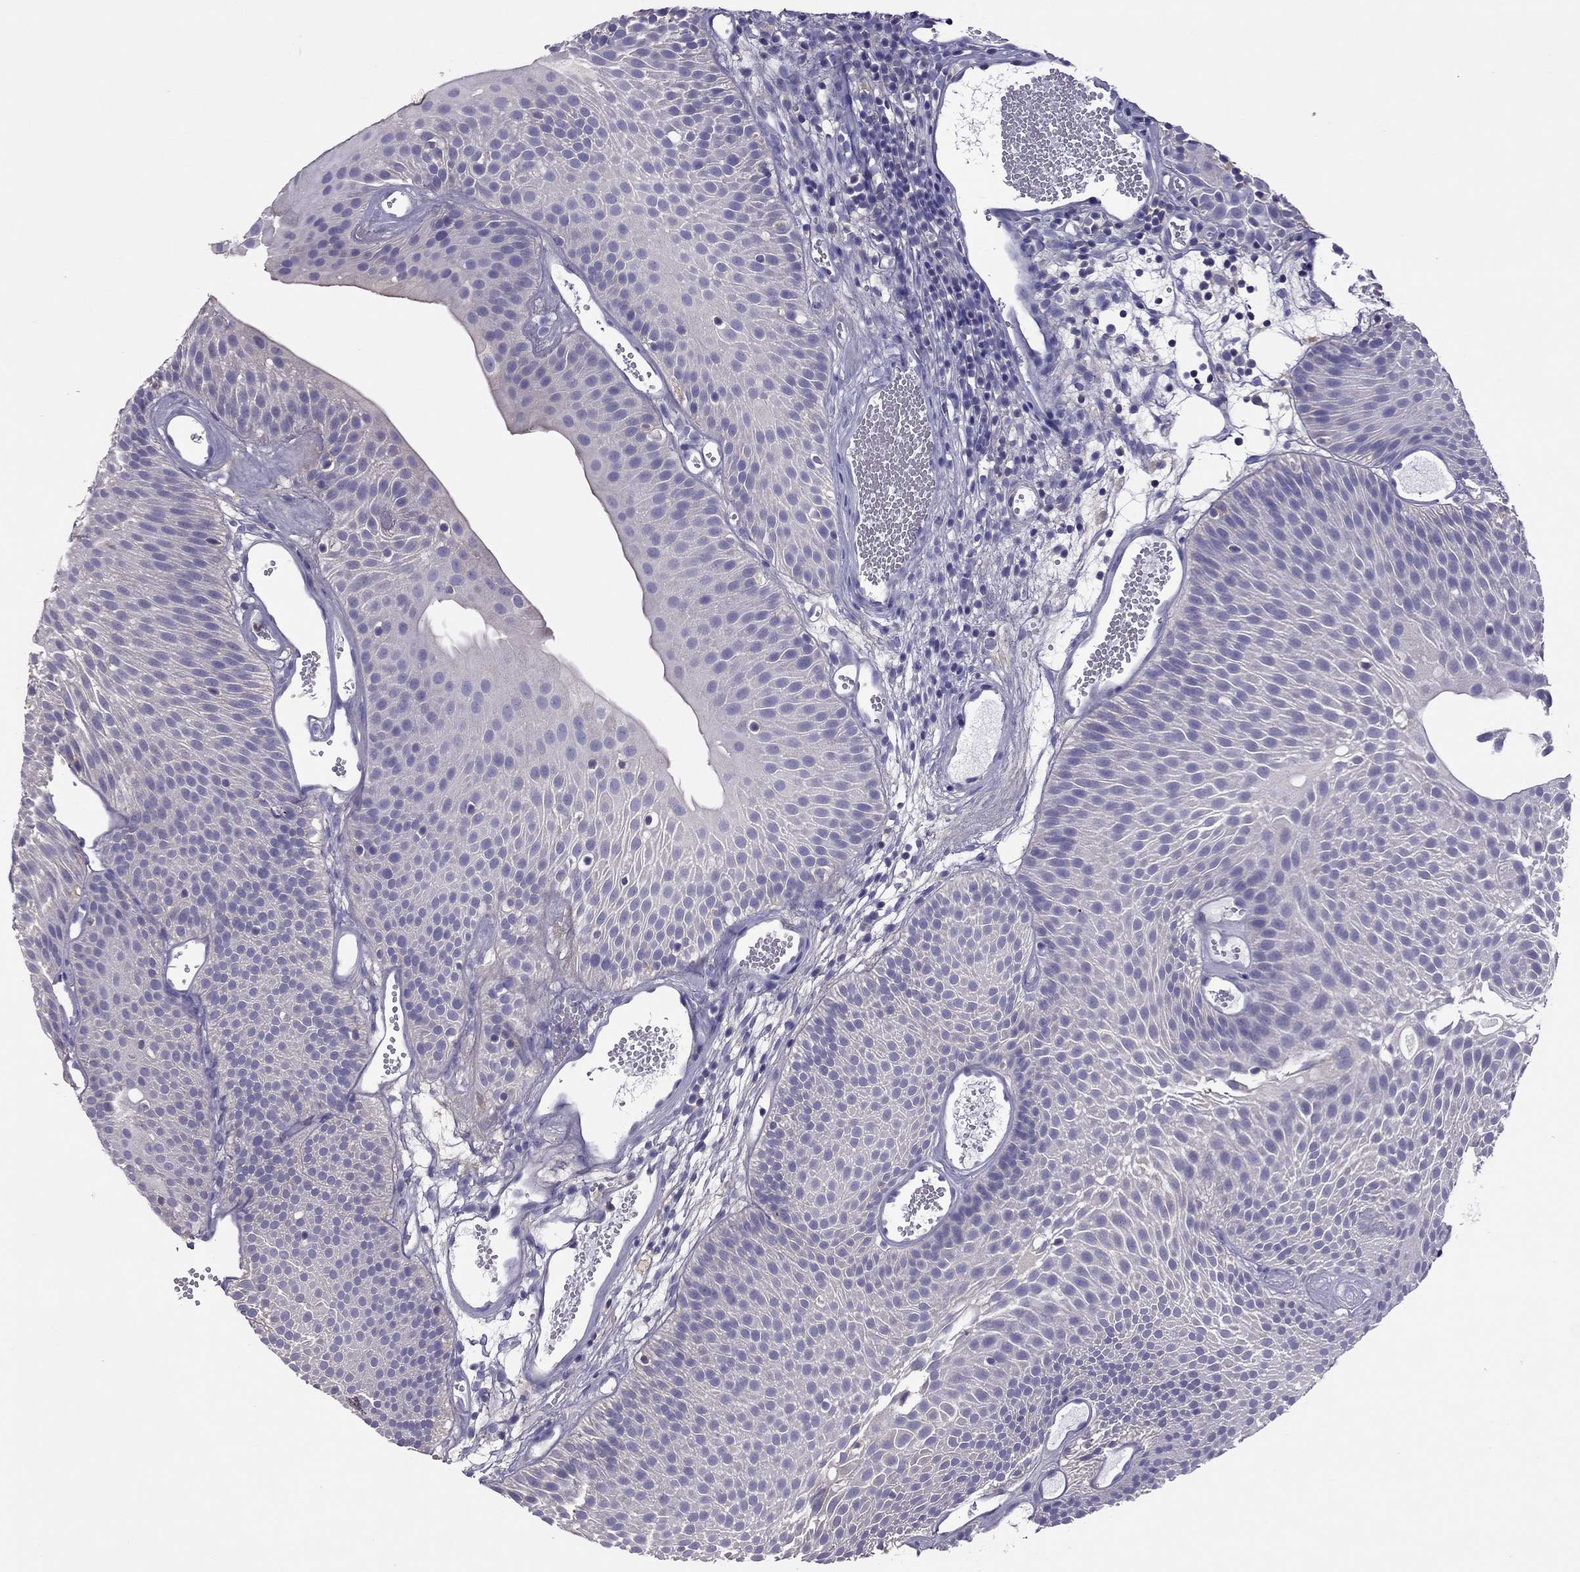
{"staining": {"intensity": "negative", "quantity": "none", "location": "none"}, "tissue": "urothelial cancer", "cell_type": "Tumor cells", "image_type": "cancer", "snomed": [{"axis": "morphology", "description": "Urothelial carcinoma, Low grade"}, {"axis": "topography", "description": "Urinary bladder"}], "caption": "Protein analysis of urothelial cancer exhibits no significant expression in tumor cells.", "gene": "TEX22", "patient": {"sex": "male", "age": 52}}